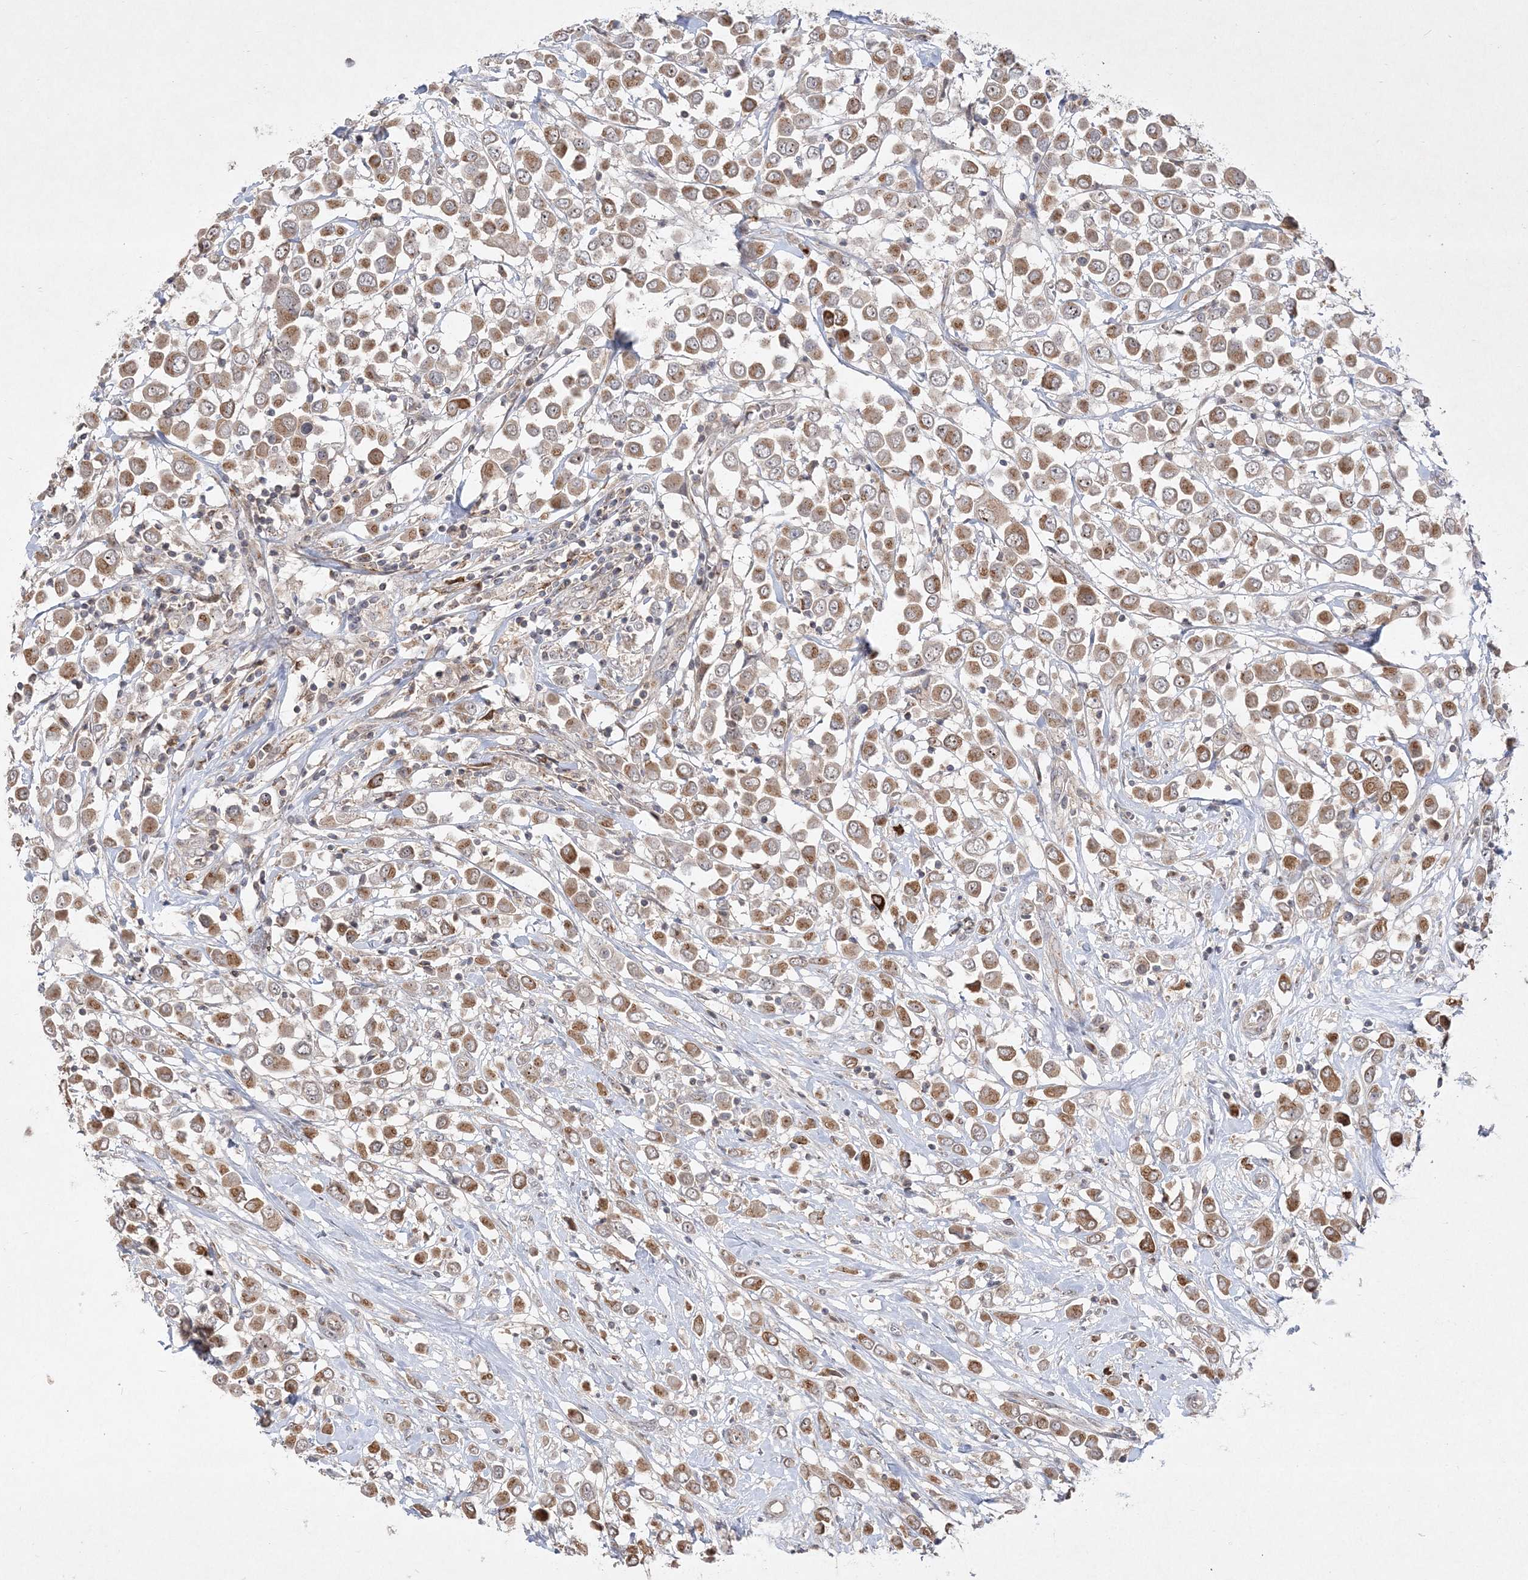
{"staining": {"intensity": "moderate", "quantity": ">75%", "location": "cytoplasmic/membranous"}, "tissue": "breast cancer", "cell_type": "Tumor cells", "image_type": "cancer", "snomed": [{"axis": "morphology", "description": "Duct carcinoma"}, {"axis": "topography", "description": "Breast"}], "caption": "Human breast cancer stained for a protein (brown) exhibits moderate cytoplasmic/membranous positive positivity in about >75% of tumor cells.", "gene": "CLNK", "patient": {"sex": "female", "age": 61}}